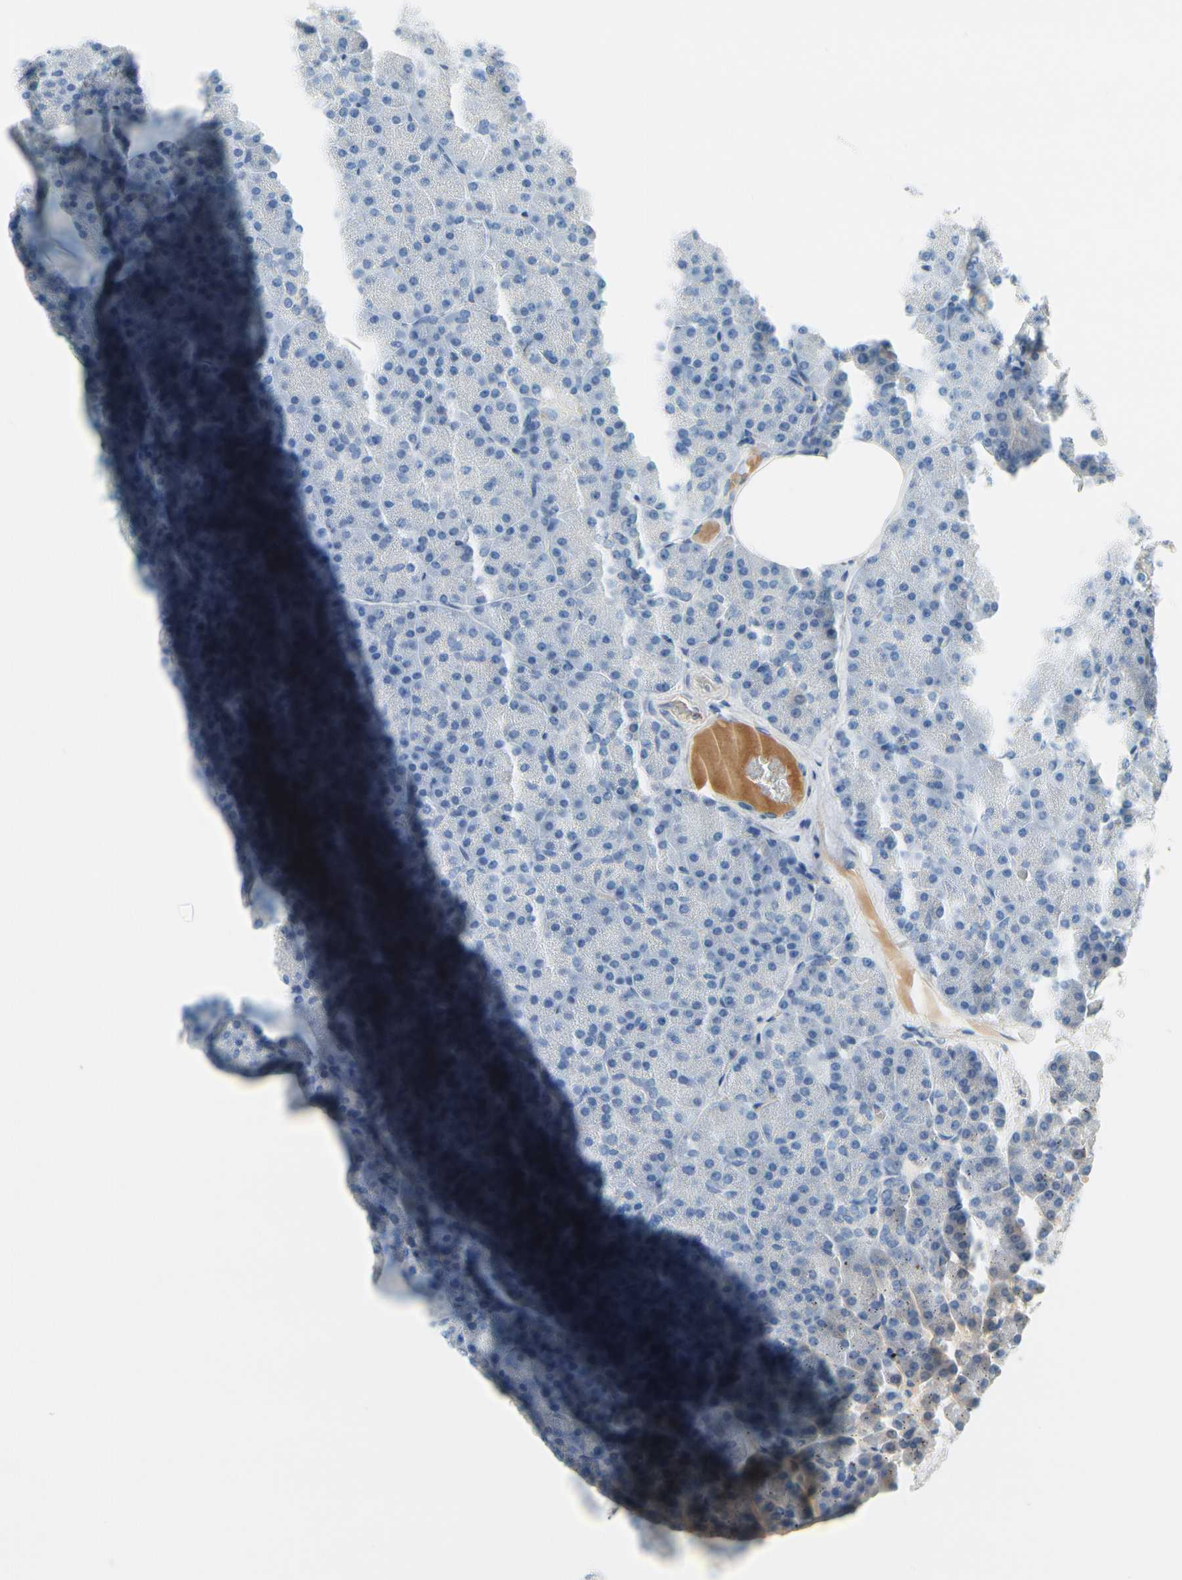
{"staining": {"intensity": "negative", "quantity": "none", "location": "none"}, "tissue": "pancreas", "cell_type": "Exocrine glandular cells", "image_type": "normal", "snomed": [{"axis": "morphology", "description": "Normal tissue, NOS"}, {"axis": "topography", "description": "Pancreas"}], "caption": "Protein analysis of benign pancreas displays no significant positivity in exocrine glandular cells.", "gene": "CNDP1", "patient": {"sex": "female", "age": 35}}